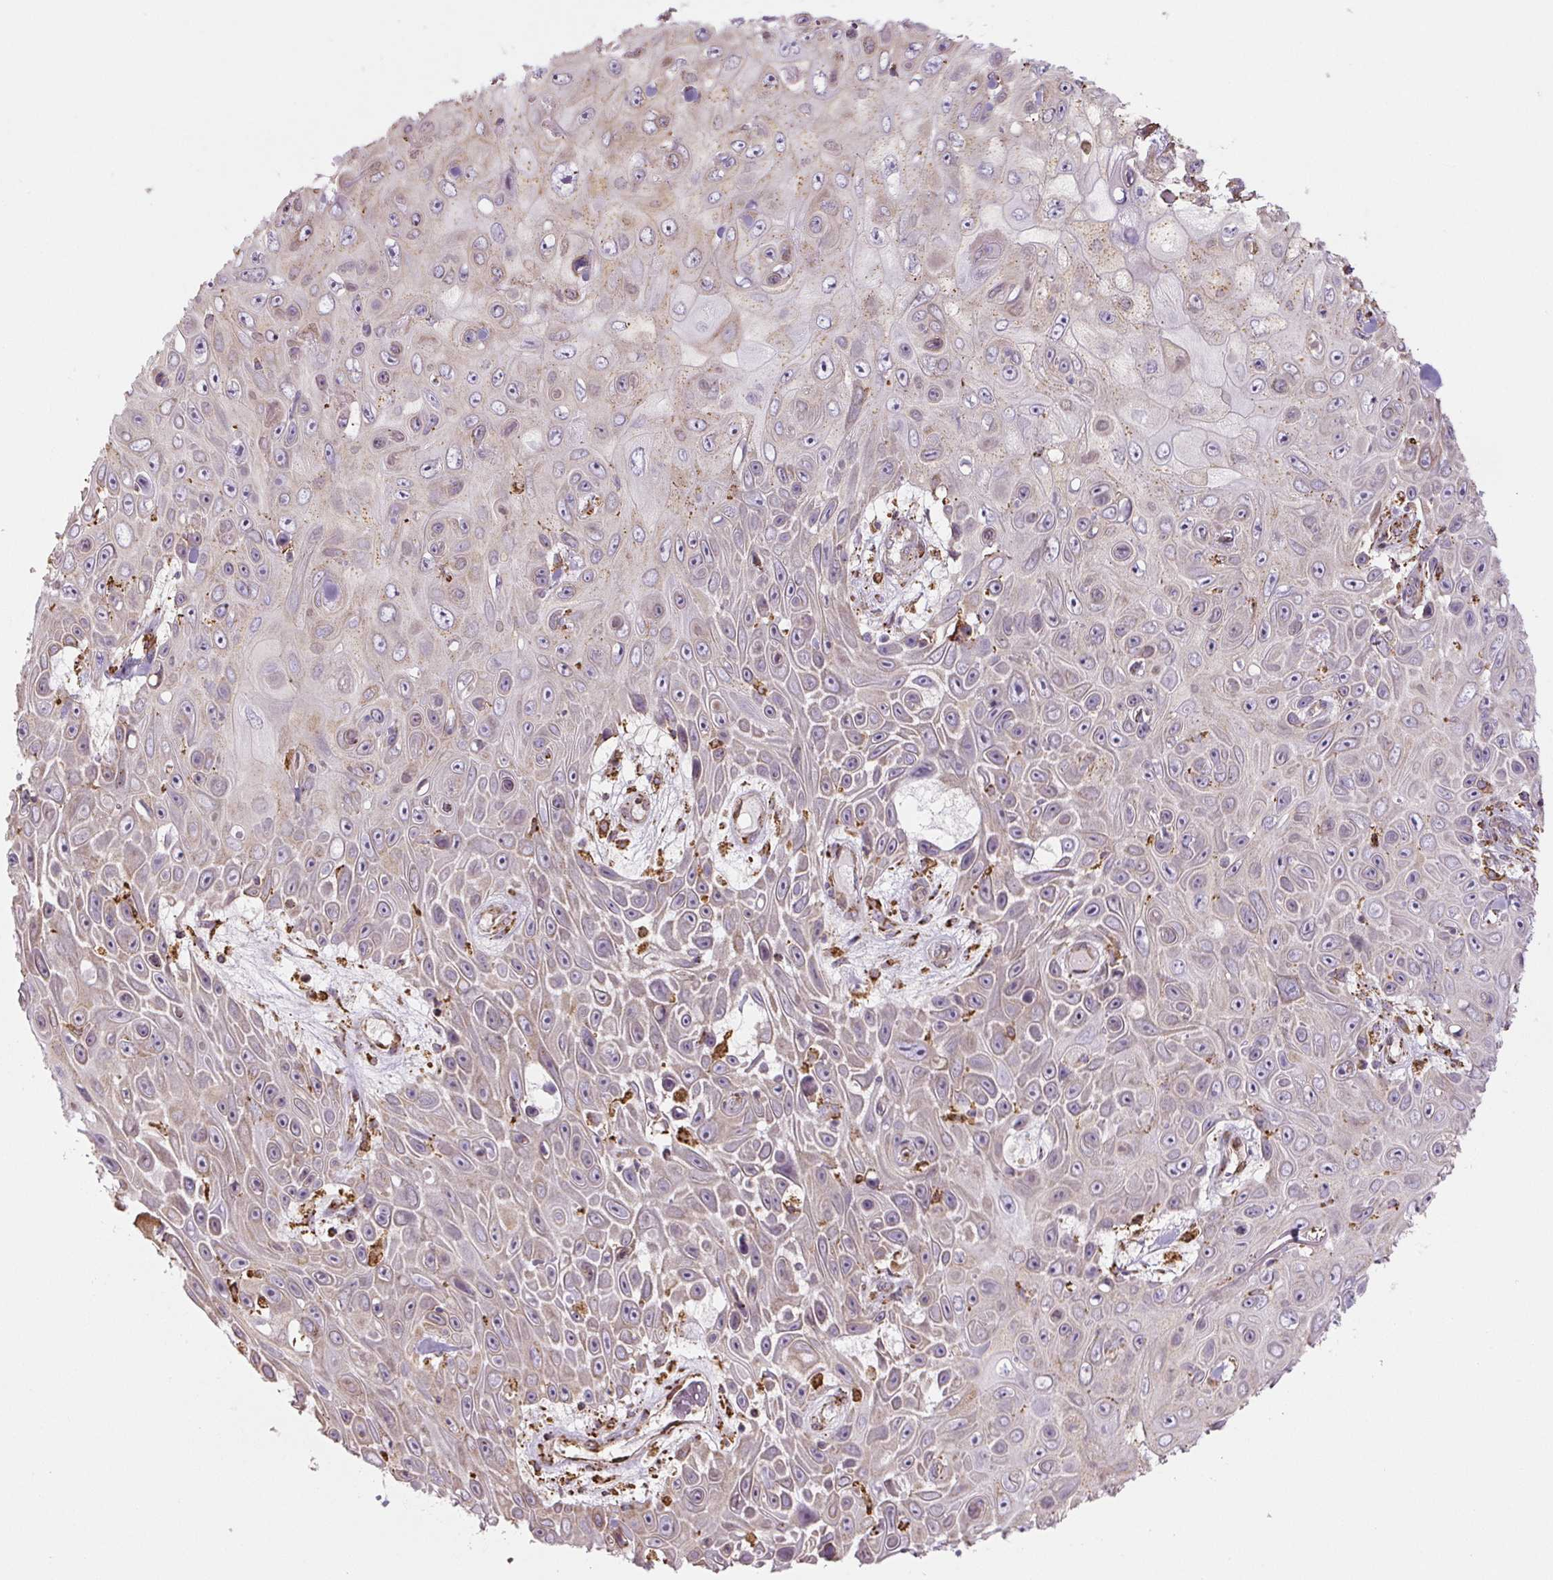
{"staining": {"intensity": "weak", "quantity": "<25%", "location": "cytoplasmic/membranous"}, "tissue": "skin cancer", "cell_type": "Tumor cells", "image_type": "cancer", "snomed": [{"axis": "morphology", "description": "Squamous cell carcinoma, NOS"}, {"axis": "topography", "description": "Skin"}], "caption": "High power microscopy photomicrograph of an immunohistochemistry (IHC) image of skin cancer (squamous cell carcinoma), revealing no significant staining in tumor cells.", "gene": "RASA1", "patient": {"sex": "male", "age": 82}}